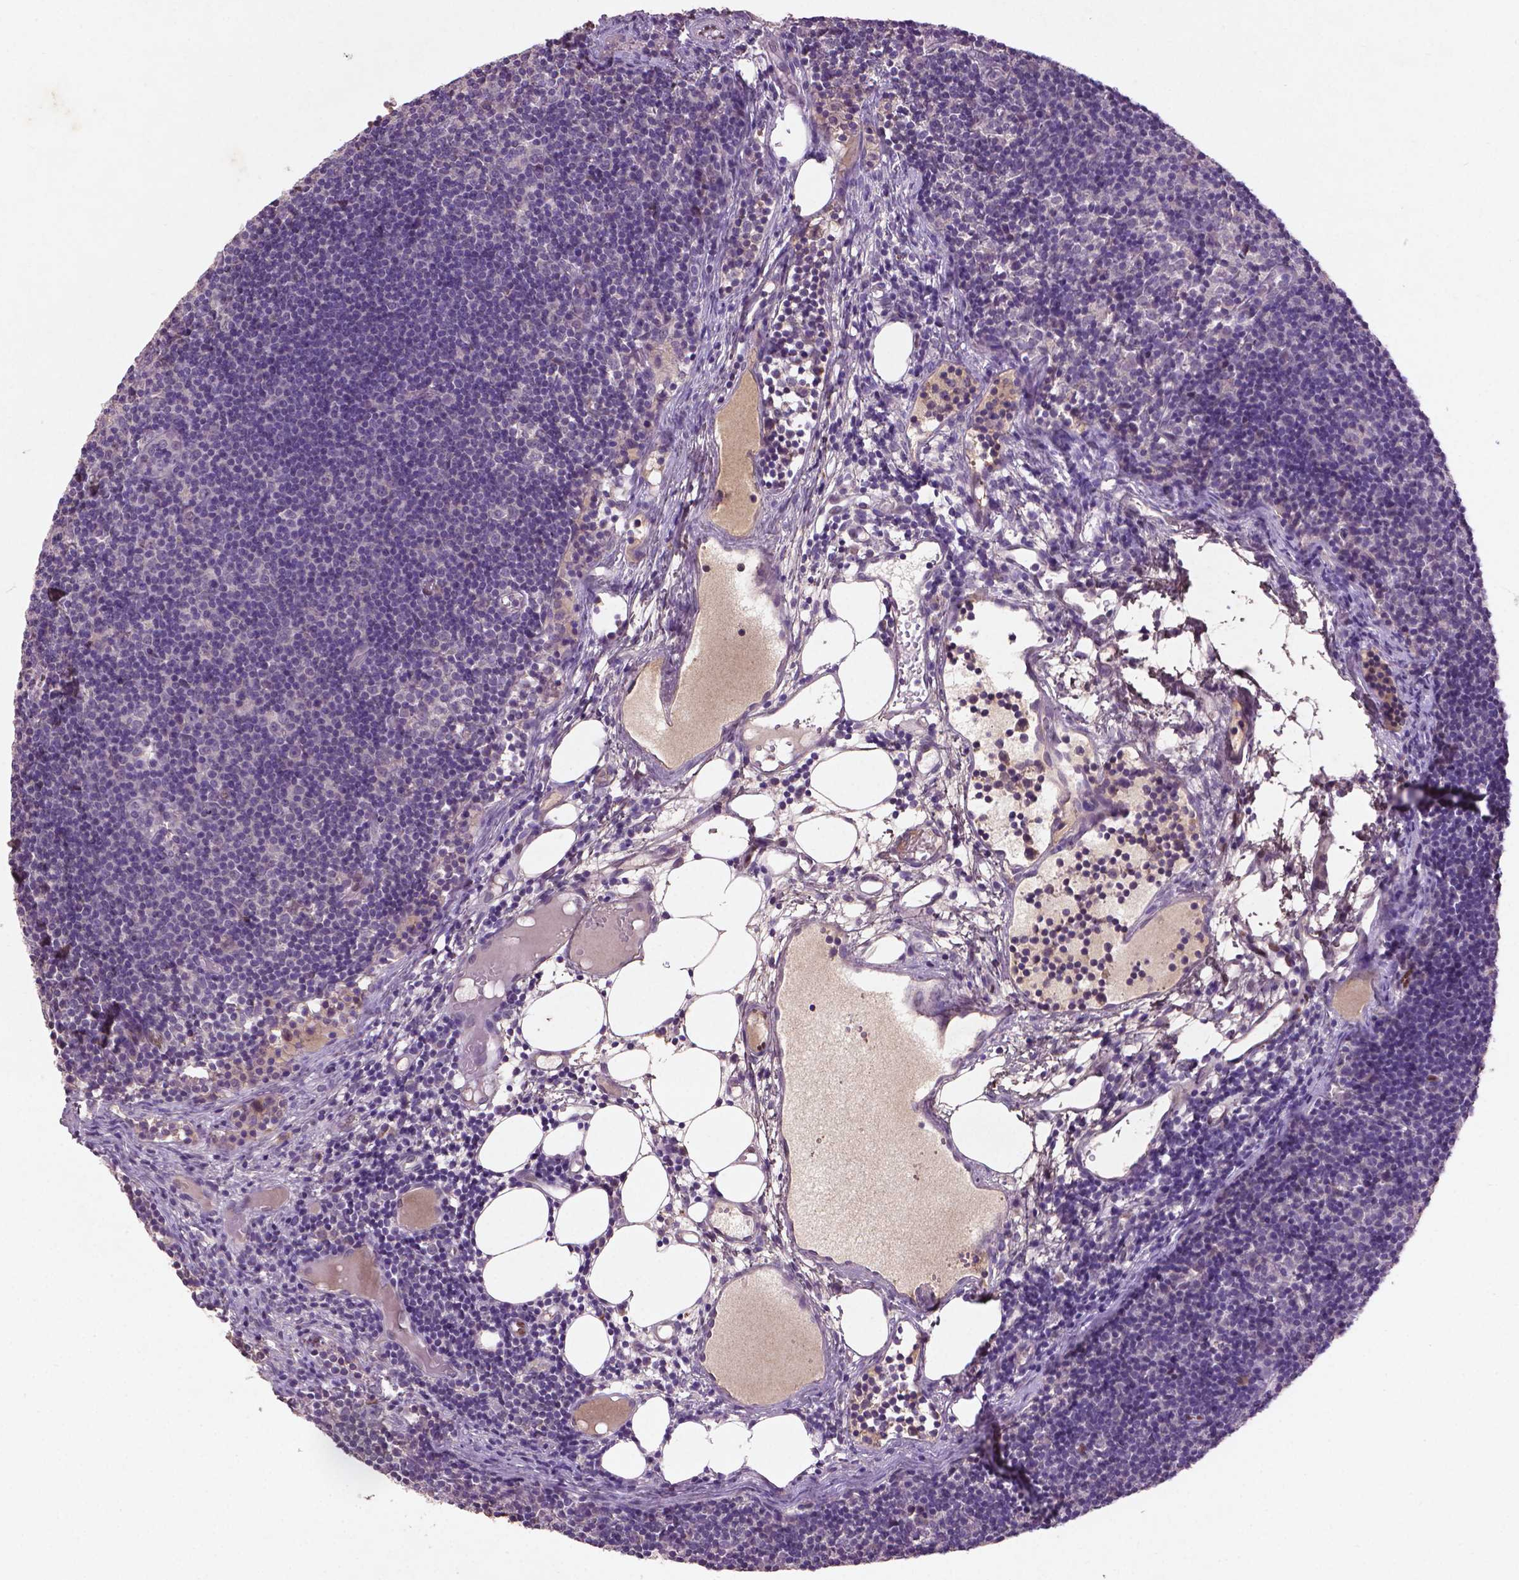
{"staining": {"intensity": "negative", "quantity": "none", "location": "none"}, "tissue": "lymph node", "cell_type": "Germinal center cells", "image_type": "normal", "snomed": [{"axis": "morphology", "description": "Normal tissue, NOS"}, {"axis": "topography", "description": "Lymph node"}], "caption": "Protein analysis of benign lymph node shows no significant expression in germinal center cells. (Brightfield microscopy of DAB (3,3'-diaminobenzidine) immunohistochemistry at high magnification).", "gene": "SOX17", "patient": {"sex": "female", "age": 41}}